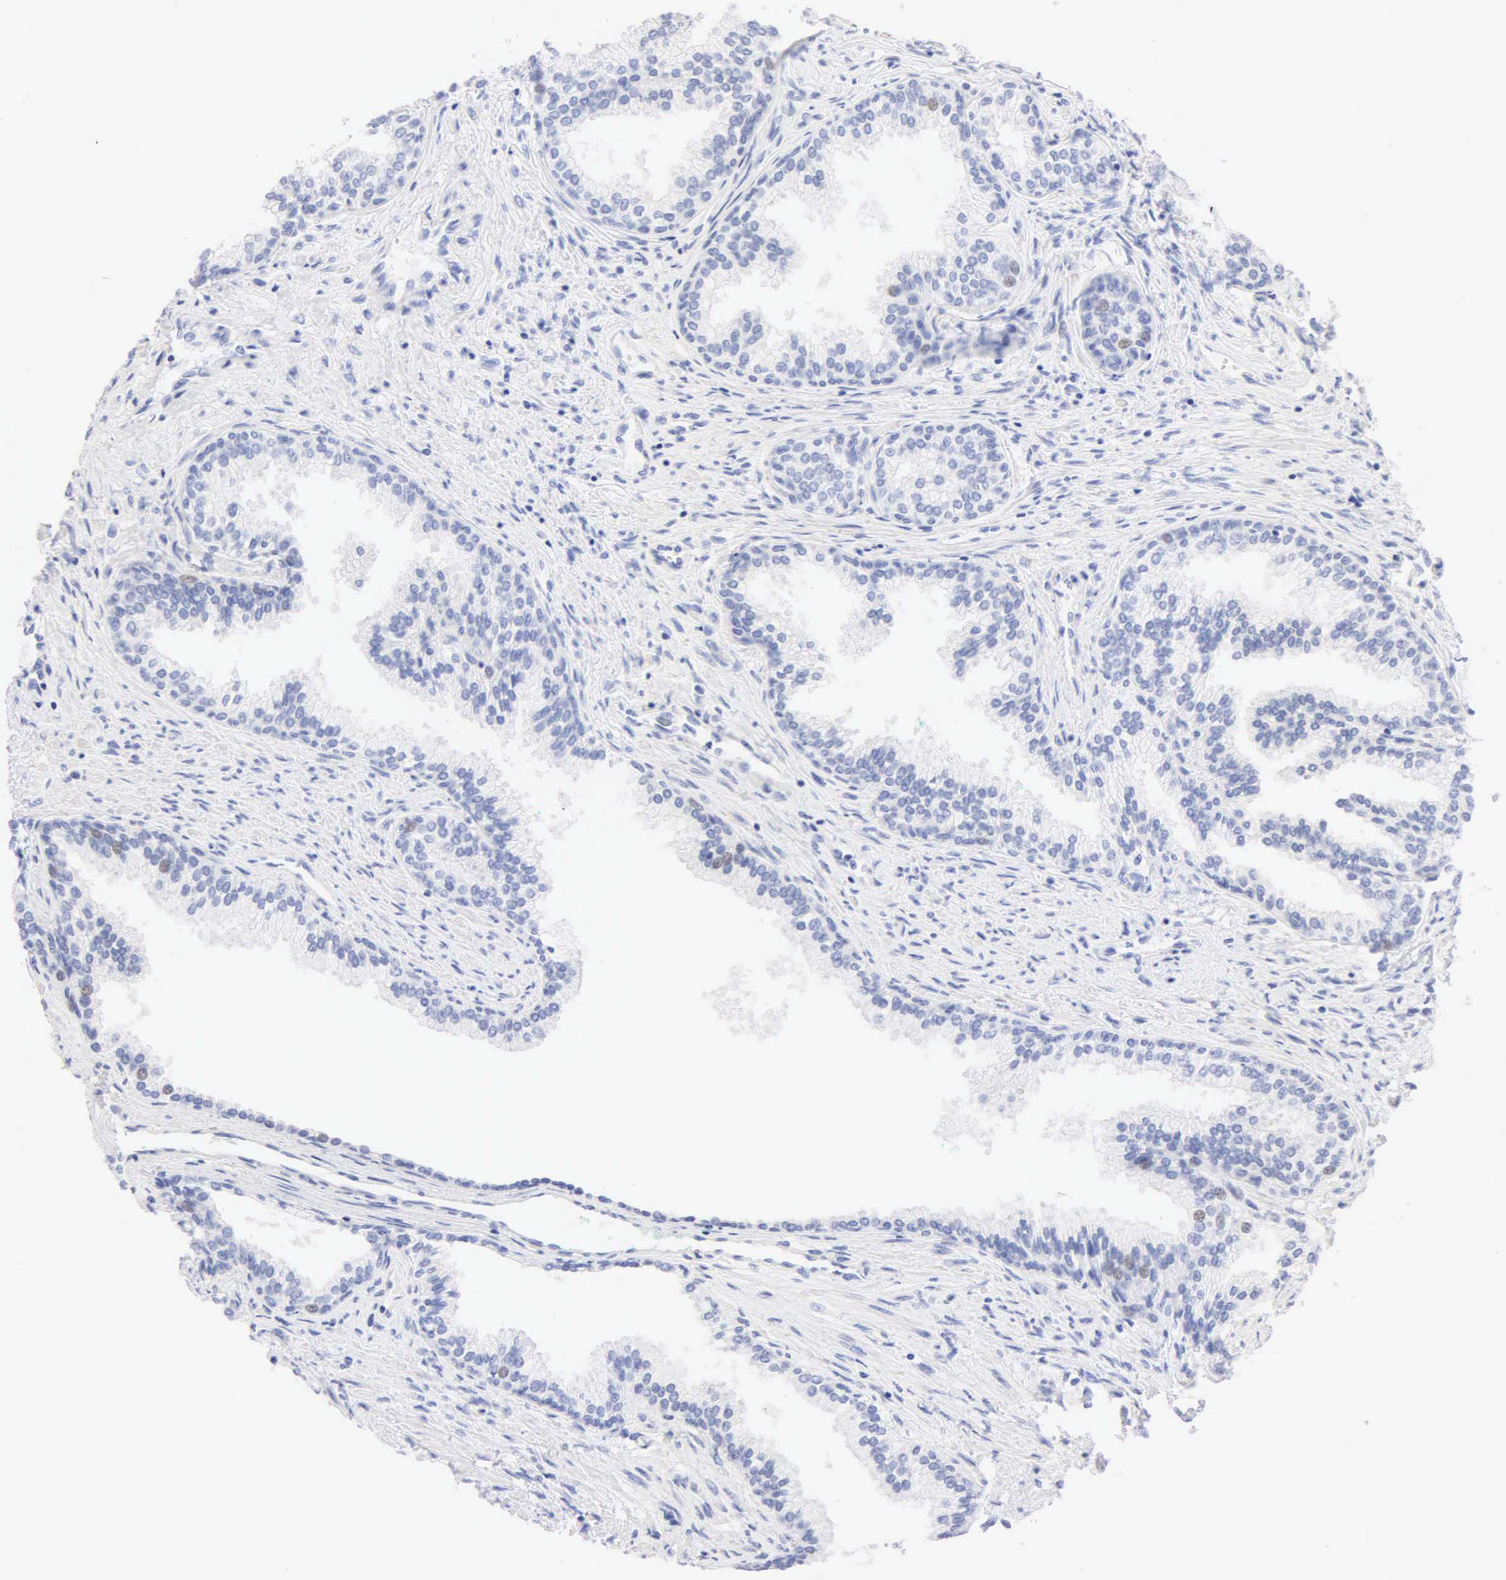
{"staining": {"intensity": "weak", "quantity": "<25%", "location": "nuclear"}, "tissue": "prostate", "cell_type": "Glandular cells", "image_type": "normal", "snomed": [{"axis": "morphology", "description": "Normal tissue, NOS"}, {"axis": "topography", "description": "Prostate"}], "caption": "Image shows no protein positivity in glandular cells of unremarkable prostate. (DAB IHC, high magnification).", "gene": "NKX2", "patient": {"sex": "male", "age": 68}}